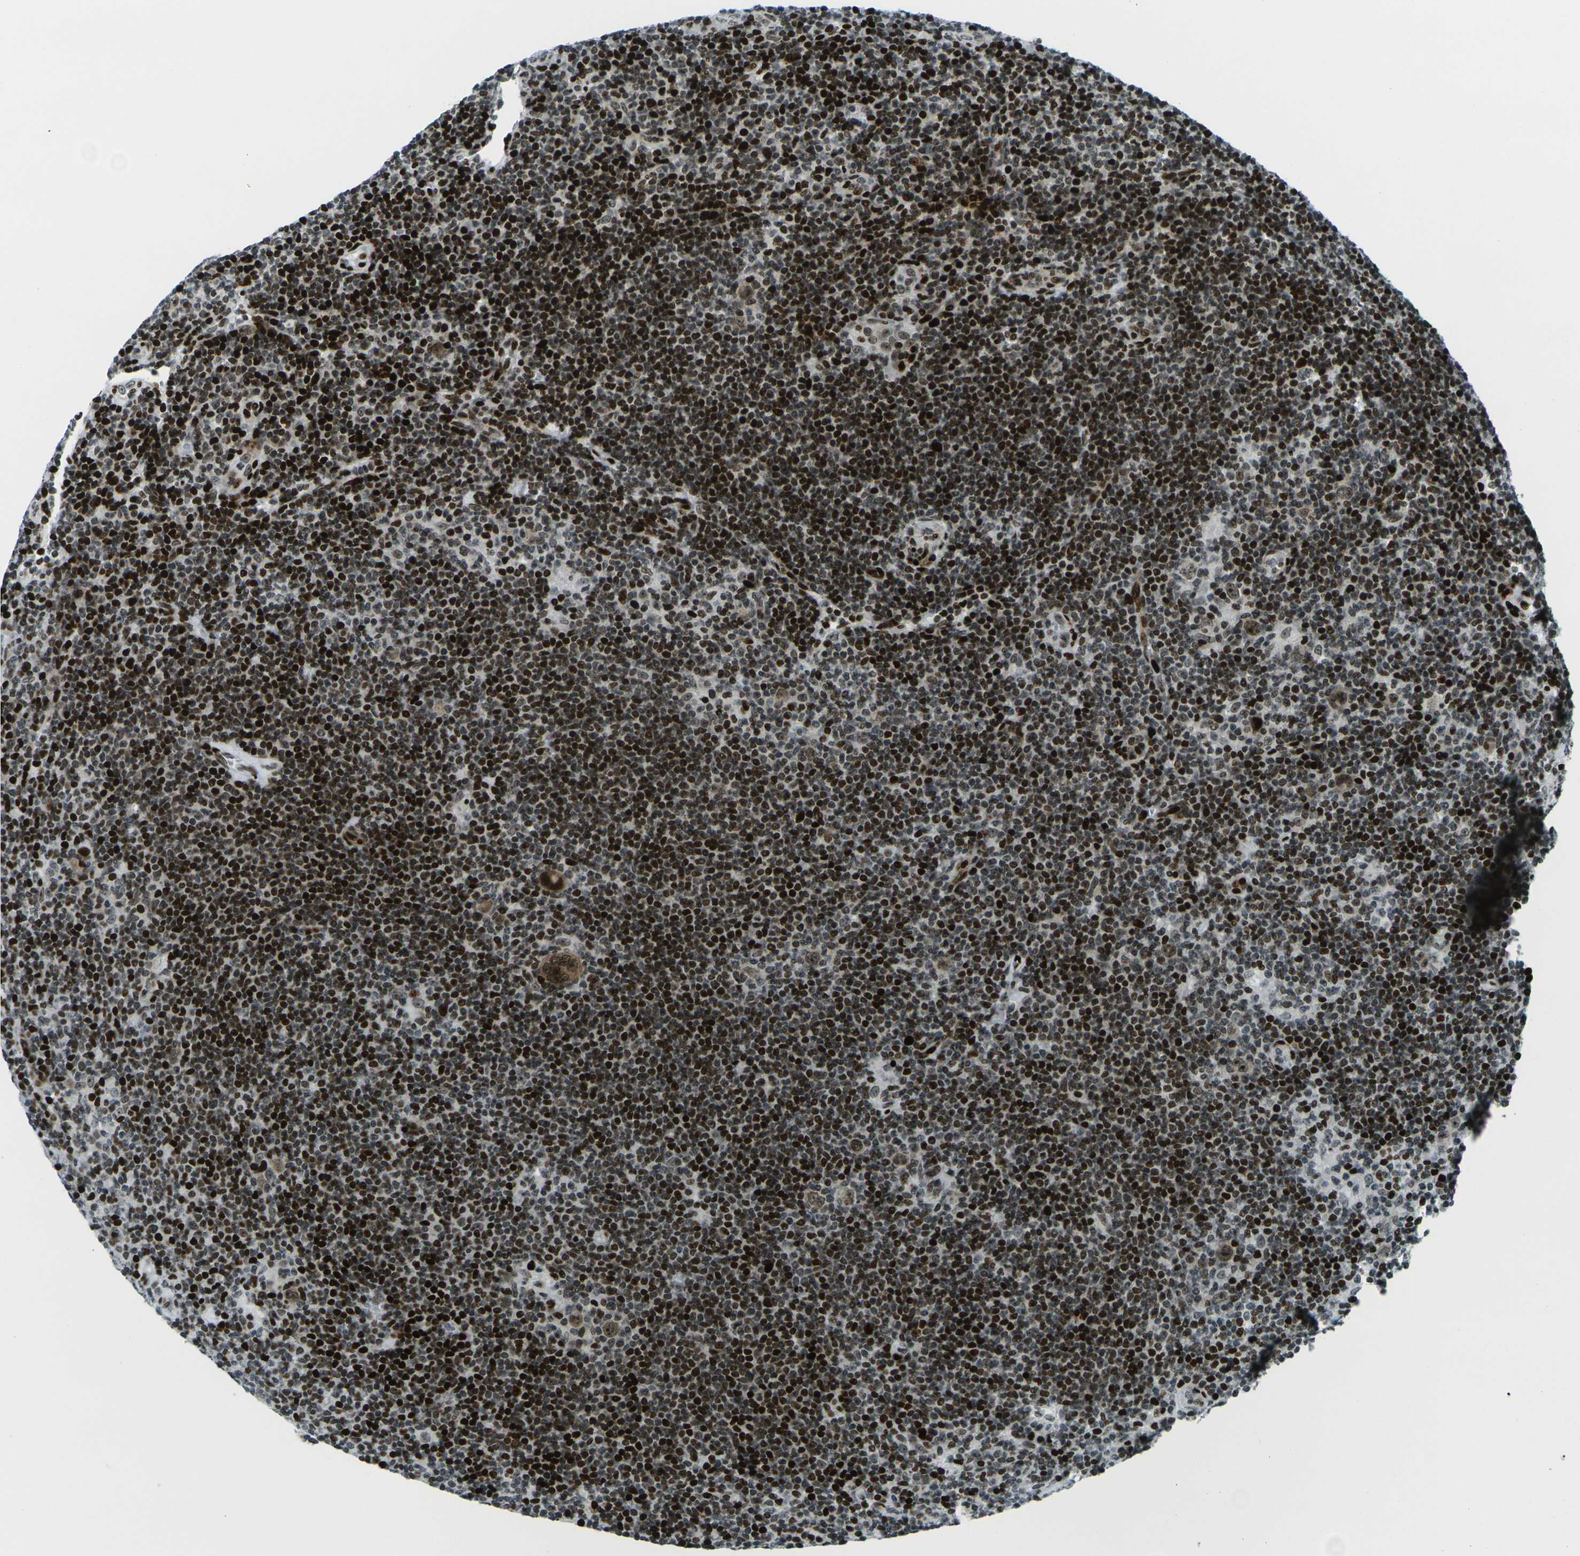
{"staining": {"intensity": "moderate", "quantity": ">75%", "location": "nuclear"}, "tissue": "lymphoma", "cell_type": "Tumor cells", "image_type": "cancer", "snomed": [{"axis": "morphology", "description": "Hodgkin's disease, NOS"}, {"axis": "topography", "description": "Lymph node"}], "caption": "There is medium levels of moderate nuclear expression in tumor cells of Hodgkin's disease, as demonstrated by immunohistochemical staining (brown color).", "gene": "H3-3A", "patient": {"sex": "female", "age": 57}}